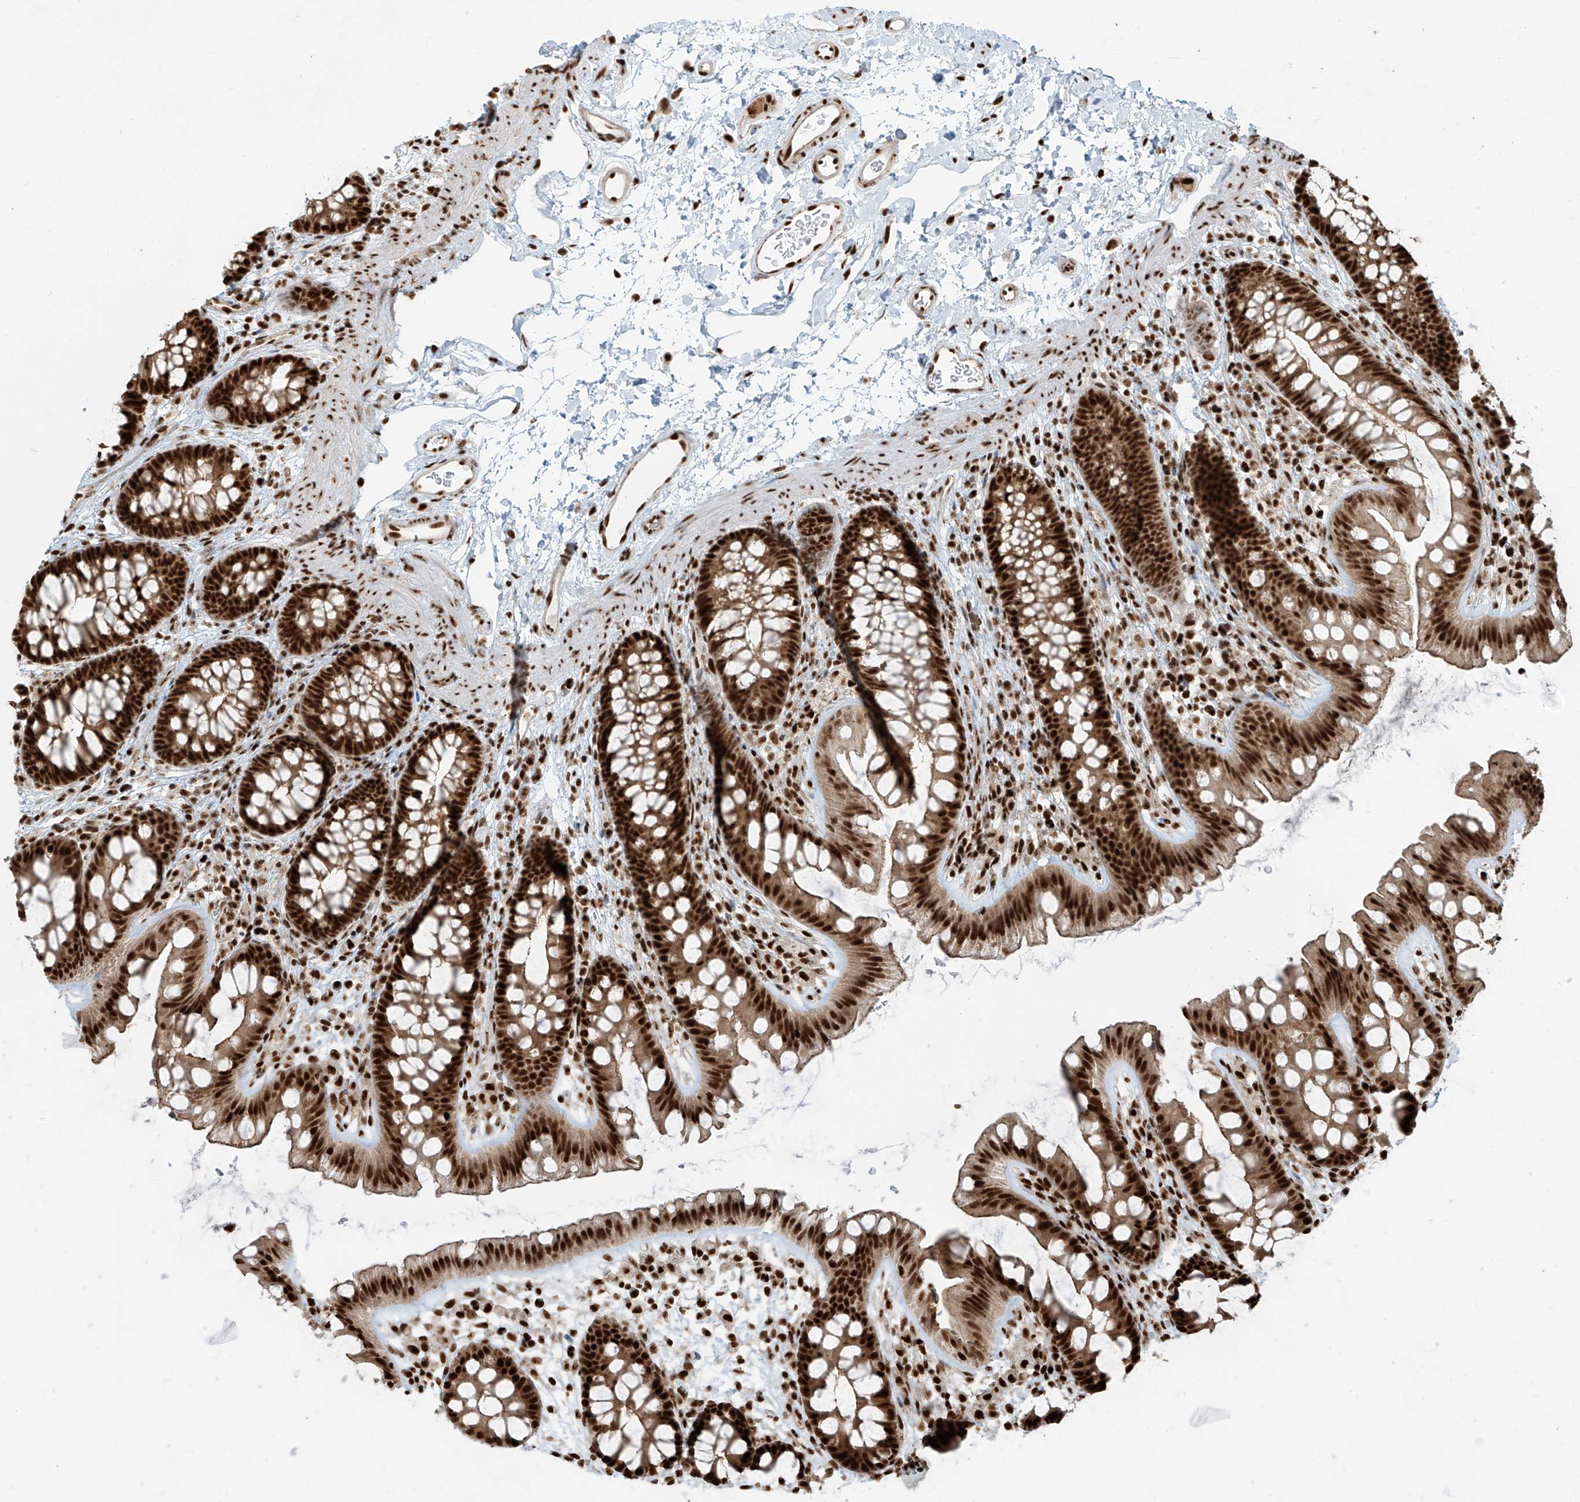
{"staining": {"intensity": "strong", "quantity": ">75%", "location": "nuclear"}, "tissue": "colon", "cell_type": "Endothelial cells", "image_type": "normal", "snomed": [{"axis": "morphology", "description": "Normal tissue, NOS"}, {"axis": "topography", "description": "Colon"}], "caption": "Immunohistochemistry of normal colon reveals high levels of strong nuclear expression in about >75% of endothelial cells. The staining was performed using DAB (3,3'-diaminobenzidine), with brown indicating positive protein expression. Nuclei are stained blue with hematoxylin.", "gene": "FAM193B", "patient": {"sex": "female", "age": 62}}